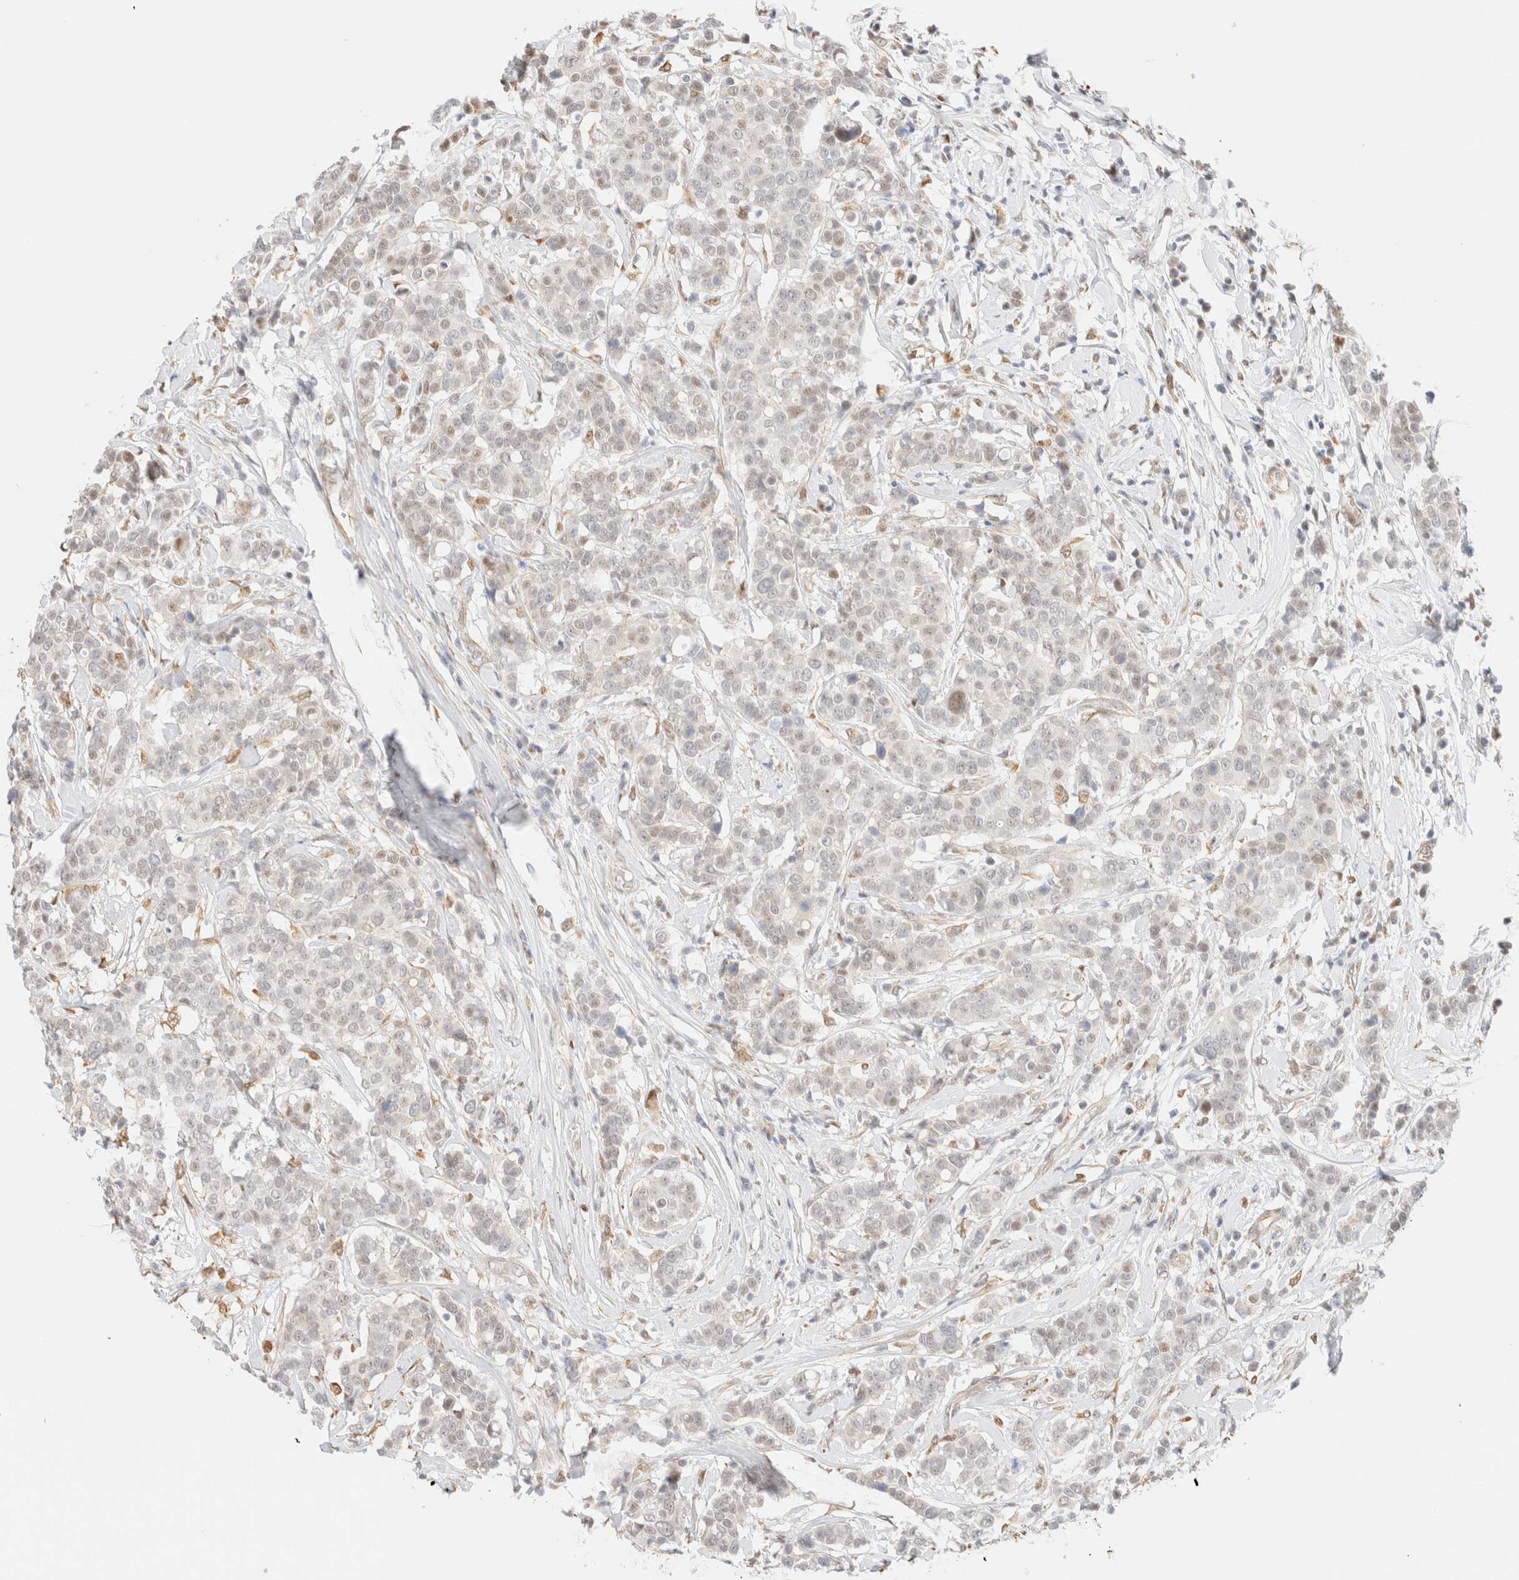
{"staining": {"intensity": "weak", "quantity": "<25%", "location": "nuclear"}, "tissue": "breast cancer", "cell_type": "Tumor cells", "image_type": "cancer", "snomed": [{"axis": "morphology", "description": "Duct carcinoma"}, {"axis": "topography", "description": "Breast"}], "caption": "Immunohistochemistry (IHC) micrograph of neoplastic tissue: human breast cancer stained with DAB (3,3'-diaminobenzidine) reveals no significant protein staining in tumor cells.", "gene": "ARID5A", "patient": {"sex": "female", "age": 27}}